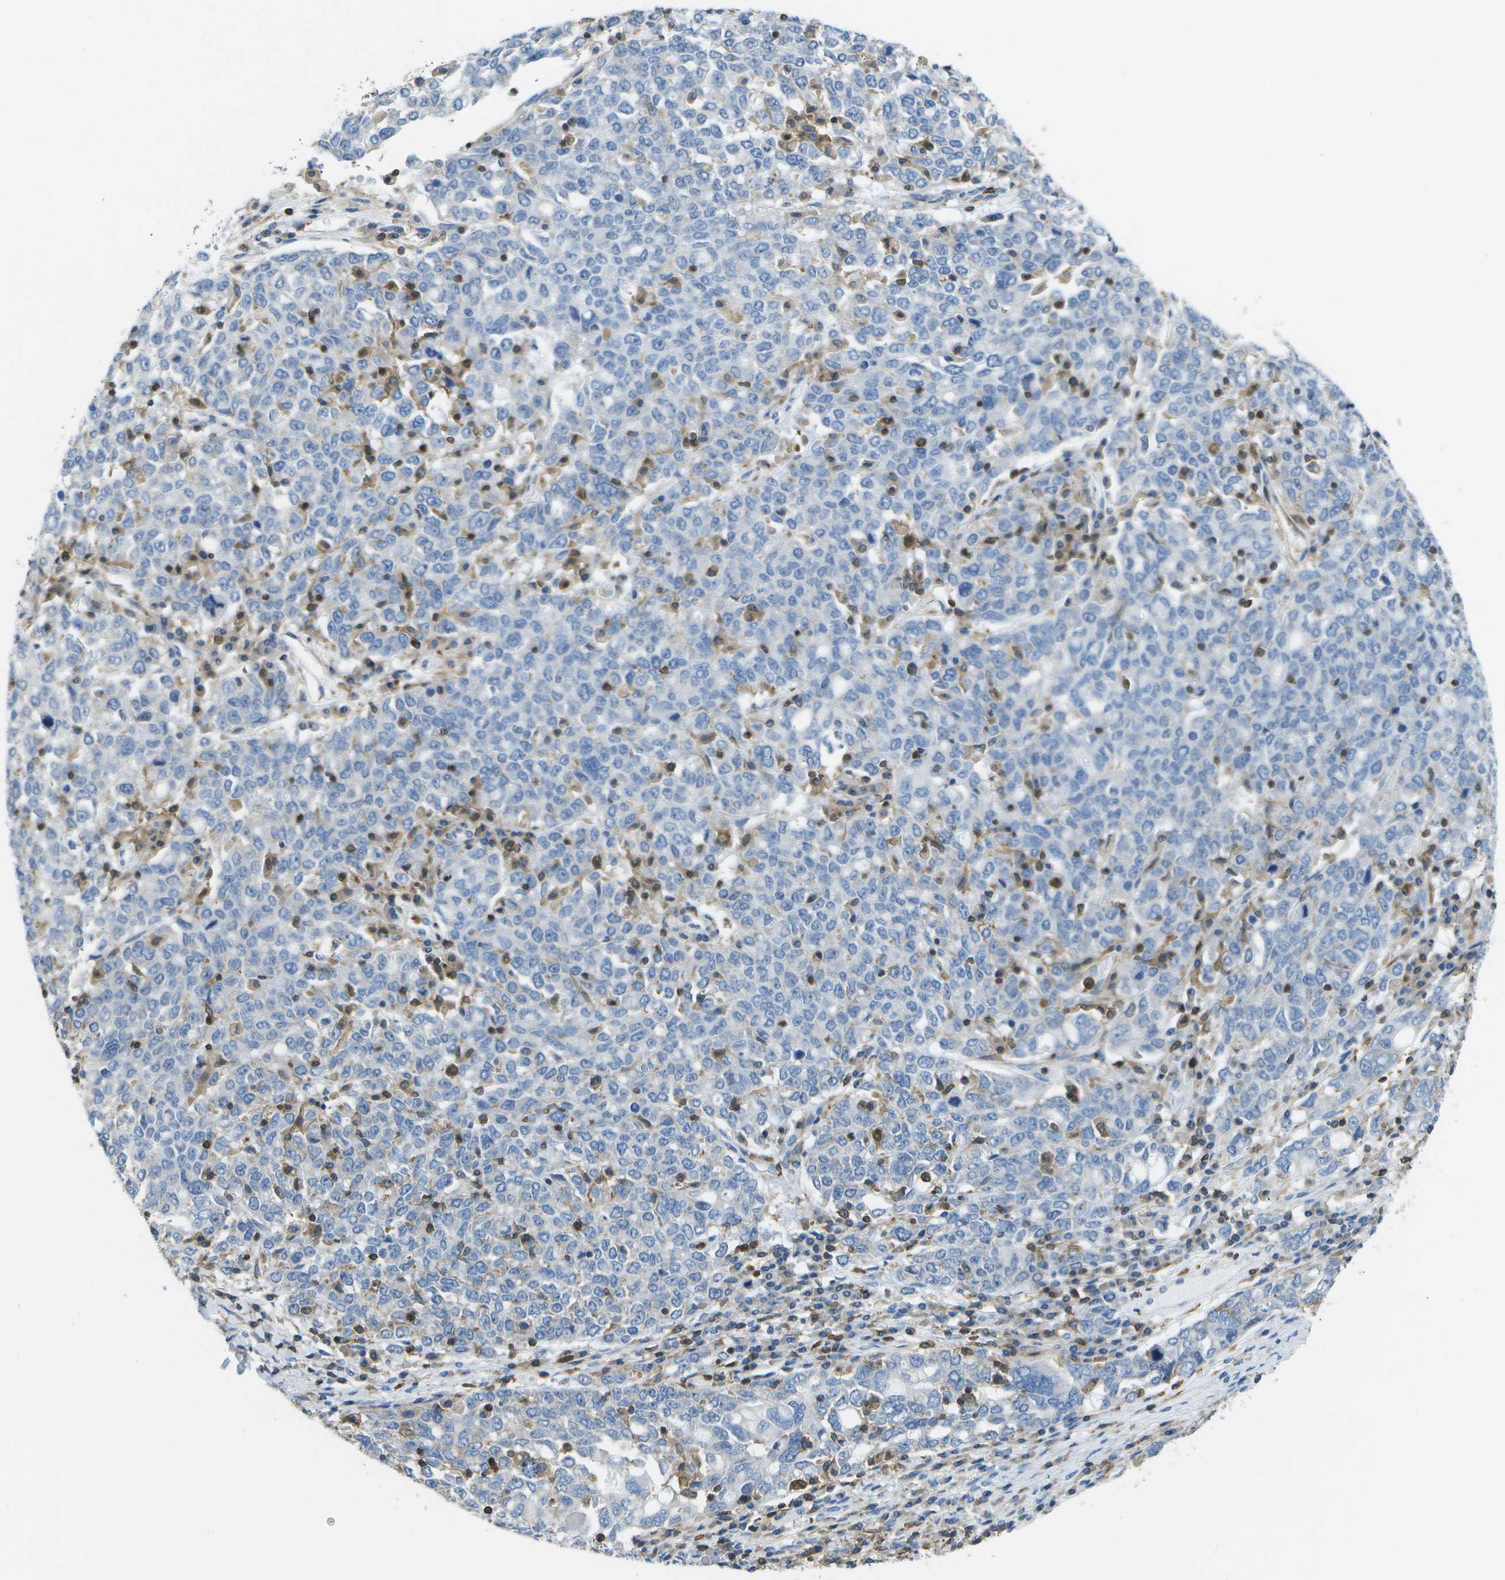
{"staining": {"intensity": "negative", "quantity": "none", "location": "none"}, "tissue": "ovarian cancer", "cell_type": "Tumor cells", "image_type": "cancer", "snomed": [{"axis": "morphology", "description": "Carcinoma, endometroid"}, {"axis": "topography", "description": "Ovary"}], "caption": "DAB immunohistochemical staining of ovarian cancer exhibits no significant staining in tumor cells.", "gene": "RCSD1", "patient": {"sex": "female", "age": 62}}